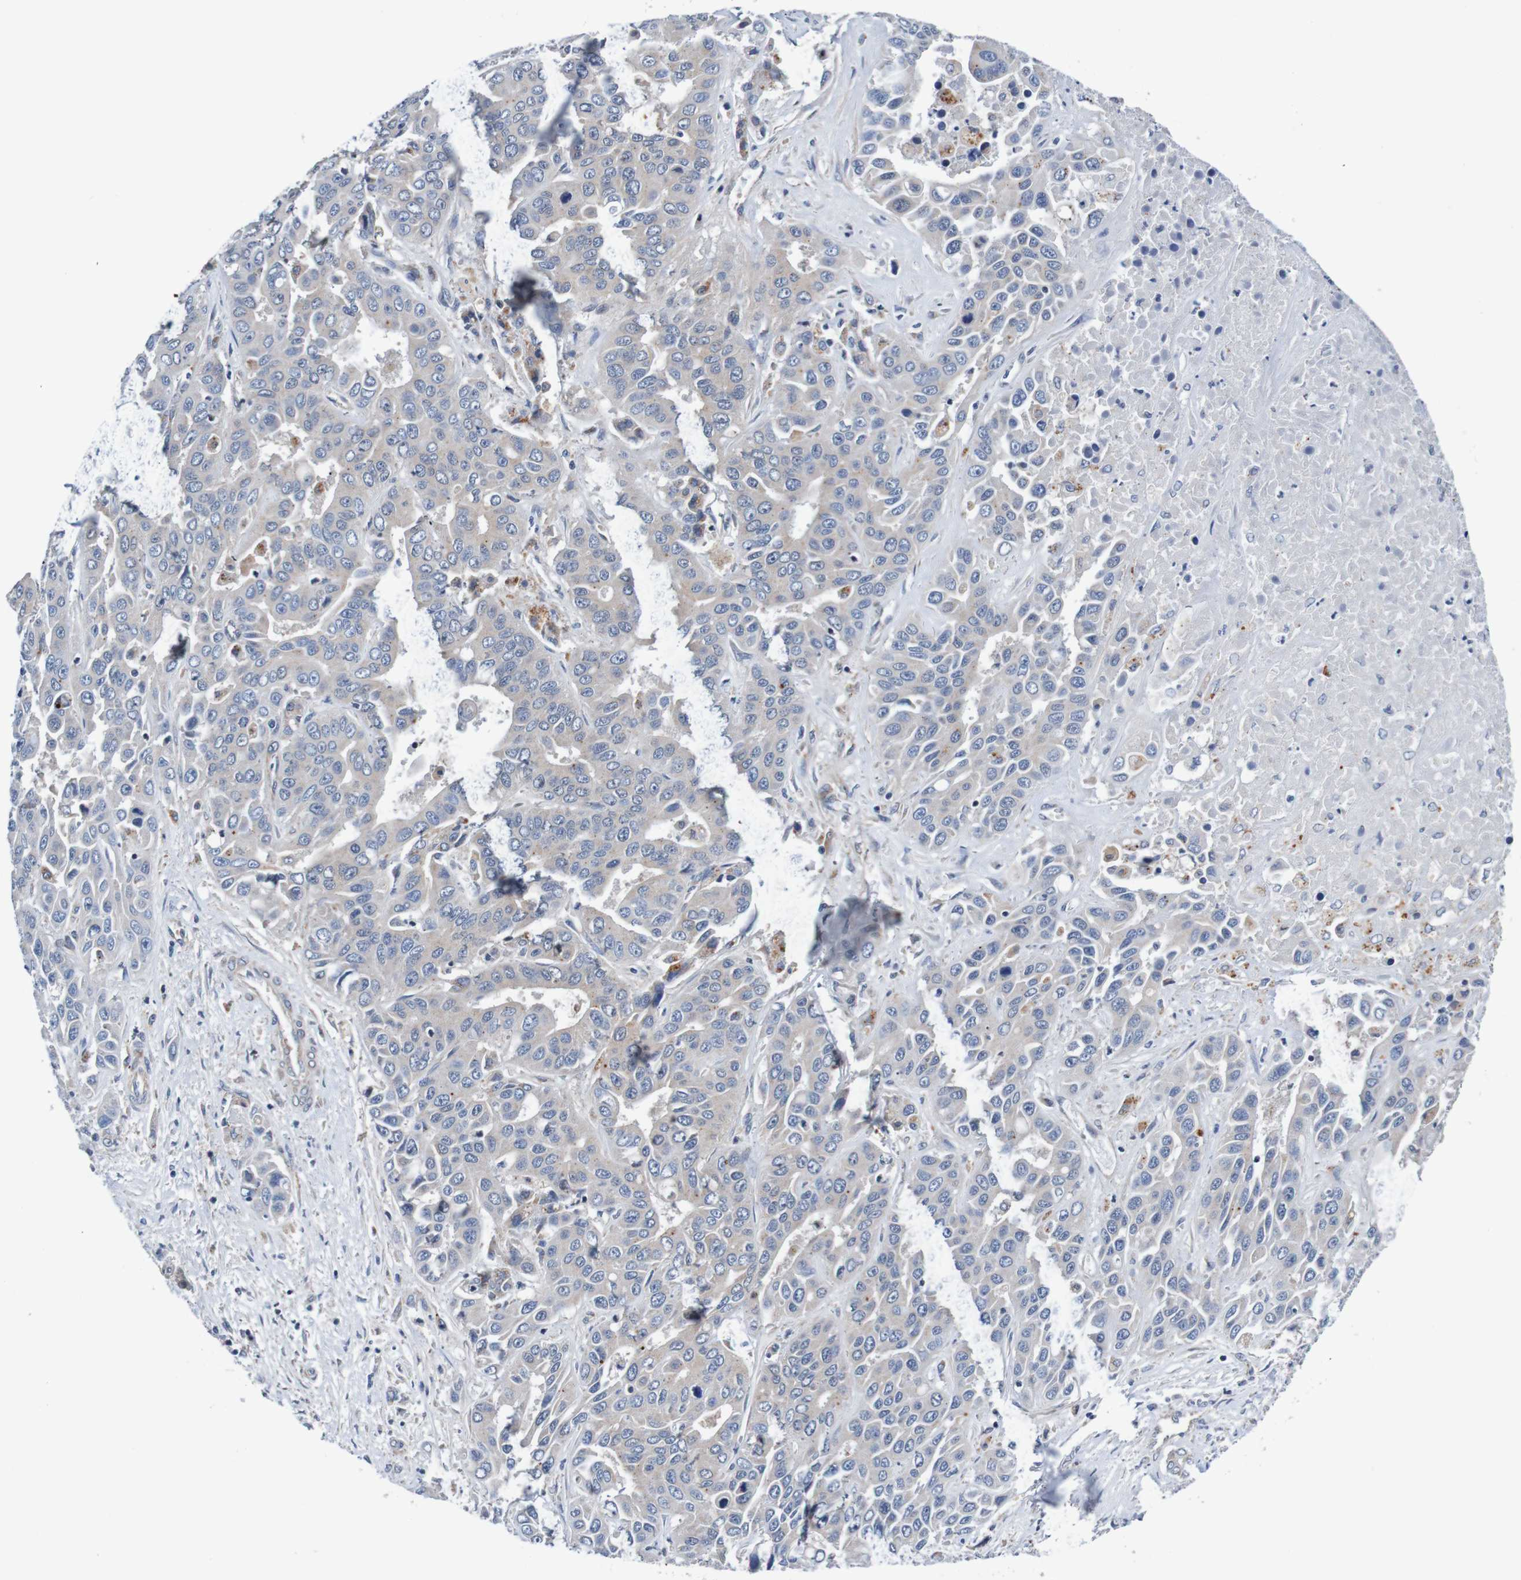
{"staining": {"intensity": "weak", "quantity": "<25%", "location": "cytoplasmic/membranous"}, "tissue": "liver cancer", "cell_type": "Tumor cells", "image_type": "cancer", "snomed": [{"axis": "morphology", "description": "Cholangiocarcinoma"}, {"axis": "topography", "description": "Liver"}], "caption": "Cholangiocarcinoma (liver) was stained to show a protein in brown. There is no significant expression in tumor cells.", "gene": "CPED1", "patient": {"sex": "female", "age": 52}}